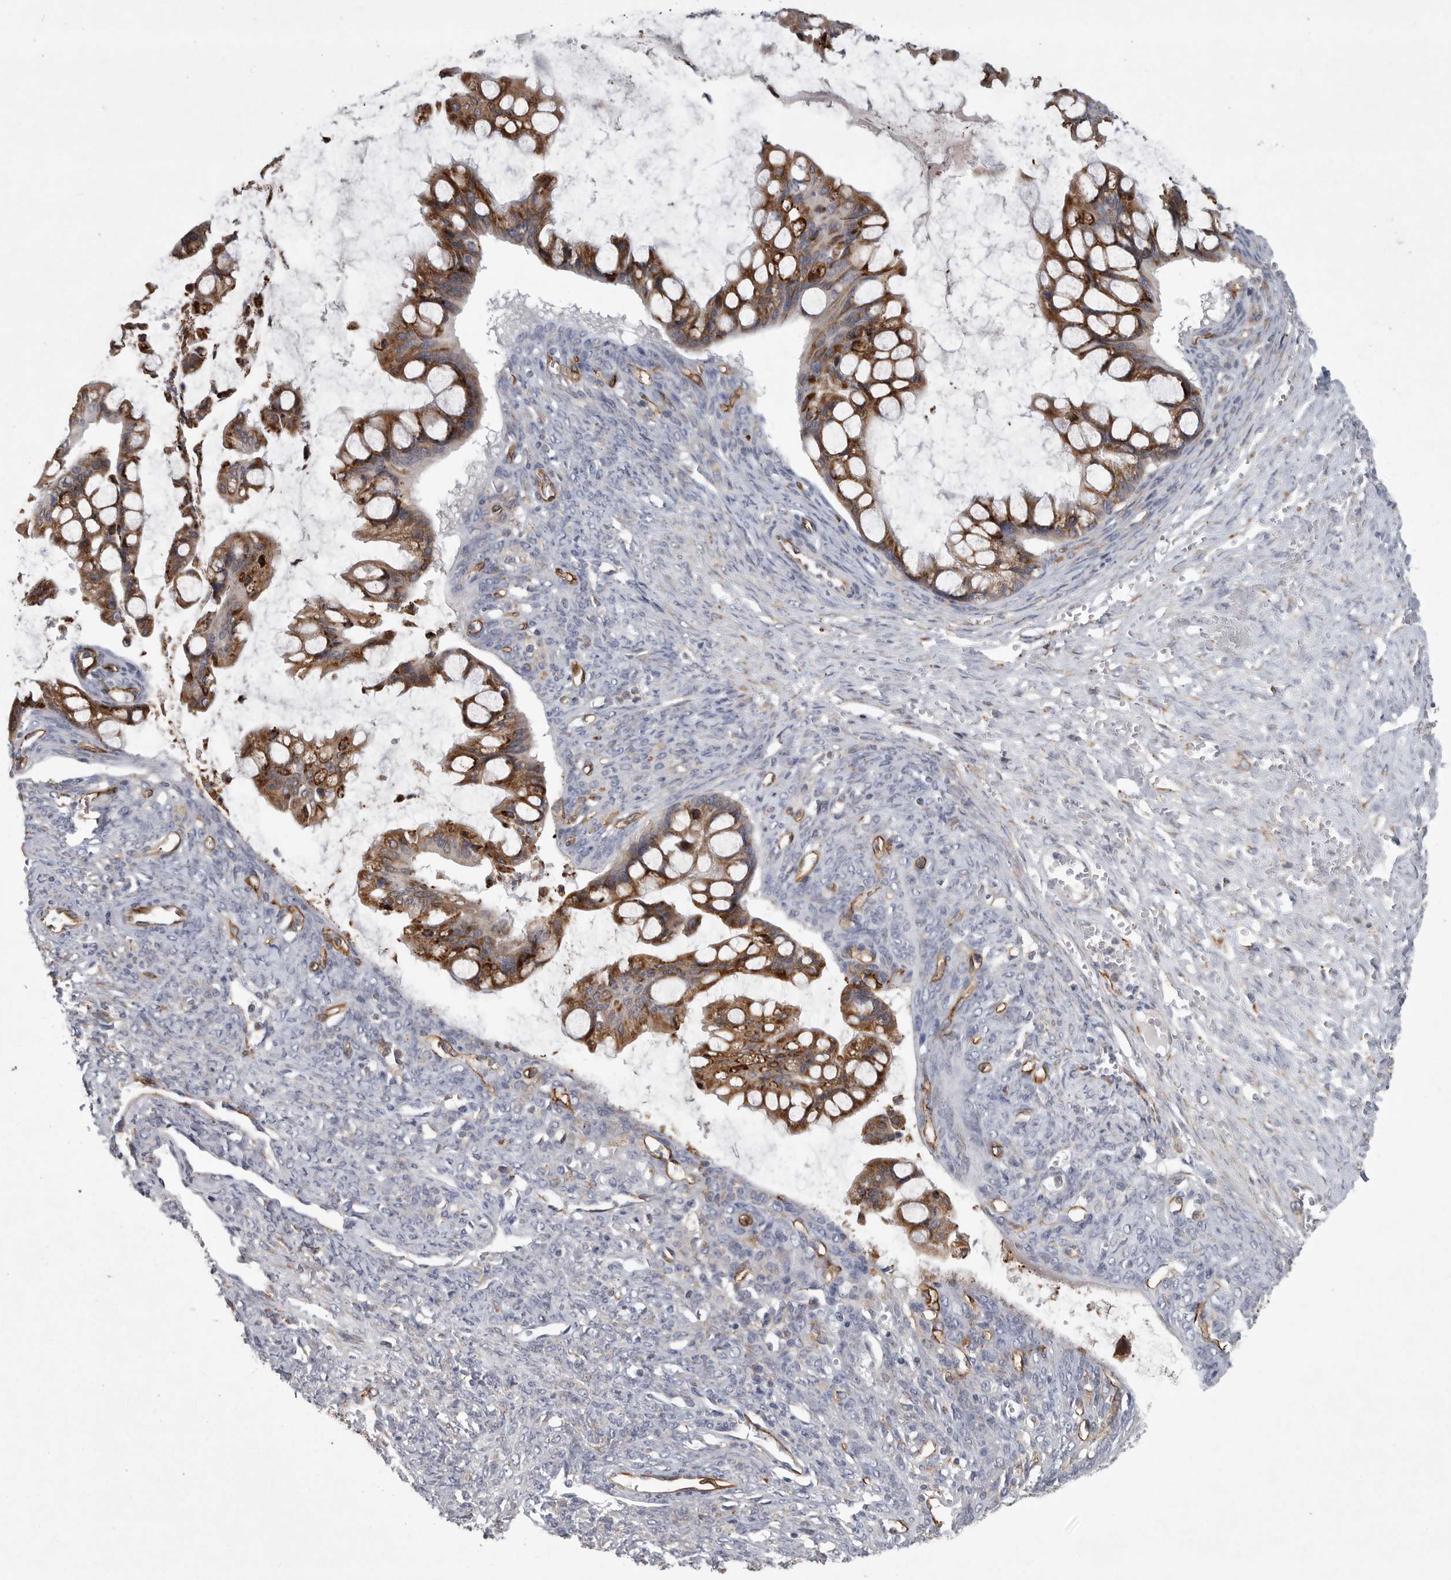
{"staining": {"intensity": "moderate", "quantity": ">75%", "location": "cytoplasmic/membranous"}, "tissue": "ovarian cancer", "cell_type": "Tumor cells", "image_type": "cancer", "snomed": [{"axis": "morphology", "description": "Cystadenocarcinoma, mucinous, NOS"}, {"axis": "topography", "description": "Ovary"}], "caption": "A micrograph of human ovarian cancer stained for a protein displays moderate cytoplasmic/membranous brown staining in tumor cells.", "gene": "MINPP1", "patient": {"sex": "female", "age": 73}}